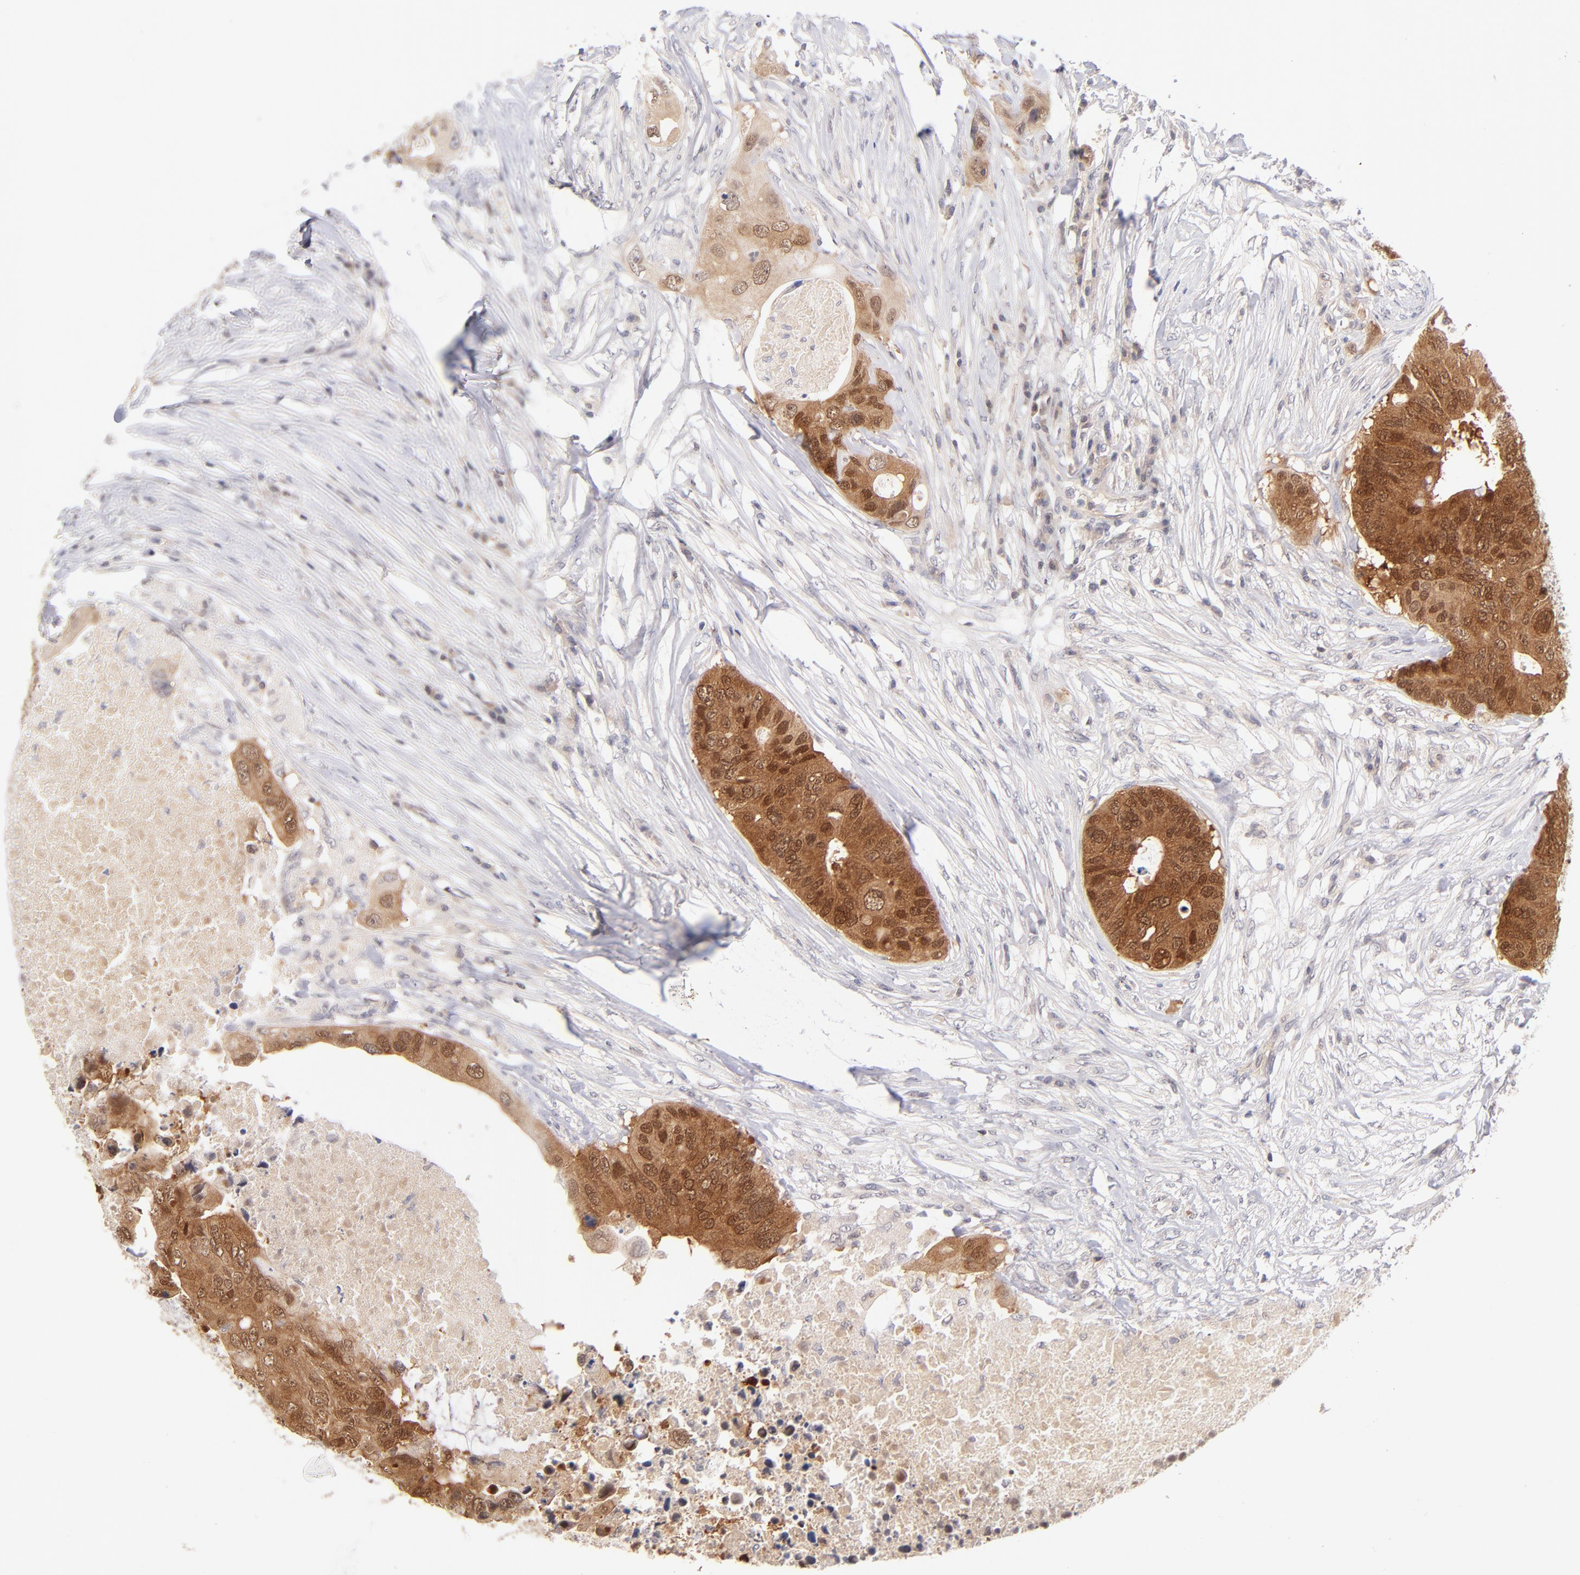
{"staining": {"intensity": "moderate", "quantity": ">75%", "location": "cytoplasmic/membranous,nuclear"}, "tissue": "colorectal cancer", "cell_type": "Tumor cells", "image_type": "cancer", "snomed": [{"axis": "morphology", "description": "Adenocarcinoma, NOS"}, {"axis": "topography", "description": "Colon"}], "caption": "Protein staining of colorectal cancer (adenocarcinoma) tissue demonstrates moderate cytoplasmic/membranous and nuclear staining in approximately >75% of tumor cells.", "gene": "CASP6", "patient": {"sex": "male", "age": 71}}